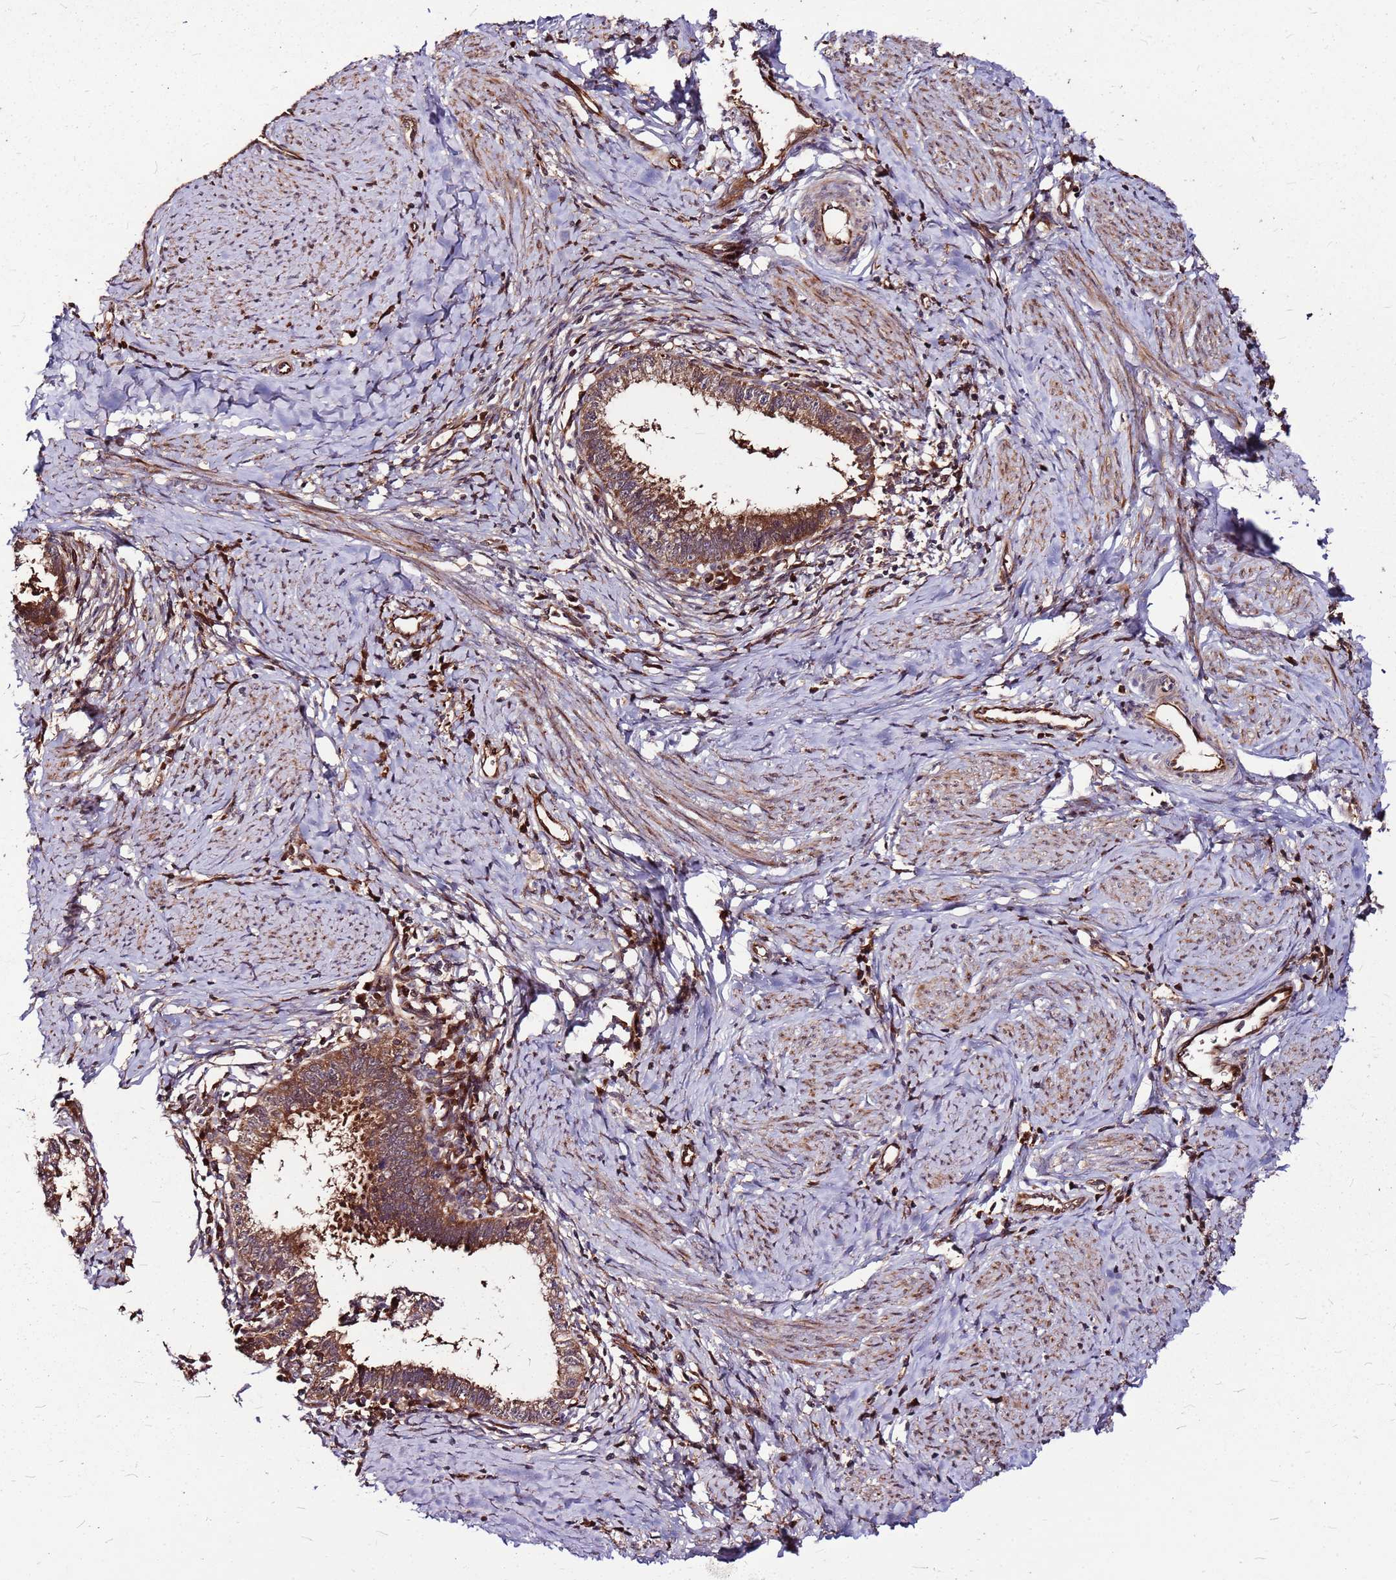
{"staining": {"intensity": "moderate", "quantity": ">75%", "location": "cytoplasmic/membranous"}, "tissue": "cervical cancer", "cell_type": "Tumor cells", "image_type": "cancer", "snomed": [{"axis": "morphology", "description": "Adenocarcinoma, NOS"}, {"axis": "topography", "description": "Cervix"}], "caption": "Immunohistochemical staining of cervical cancer reveals moderate cytoplasmic/membranous protein positivity in about >75% of tumor cells. (brown staining indicates protein expression, while blue staining denotes nuclei).", "gene": "LYPLAL1", "patient": {"sex": "female", "age": 36}}